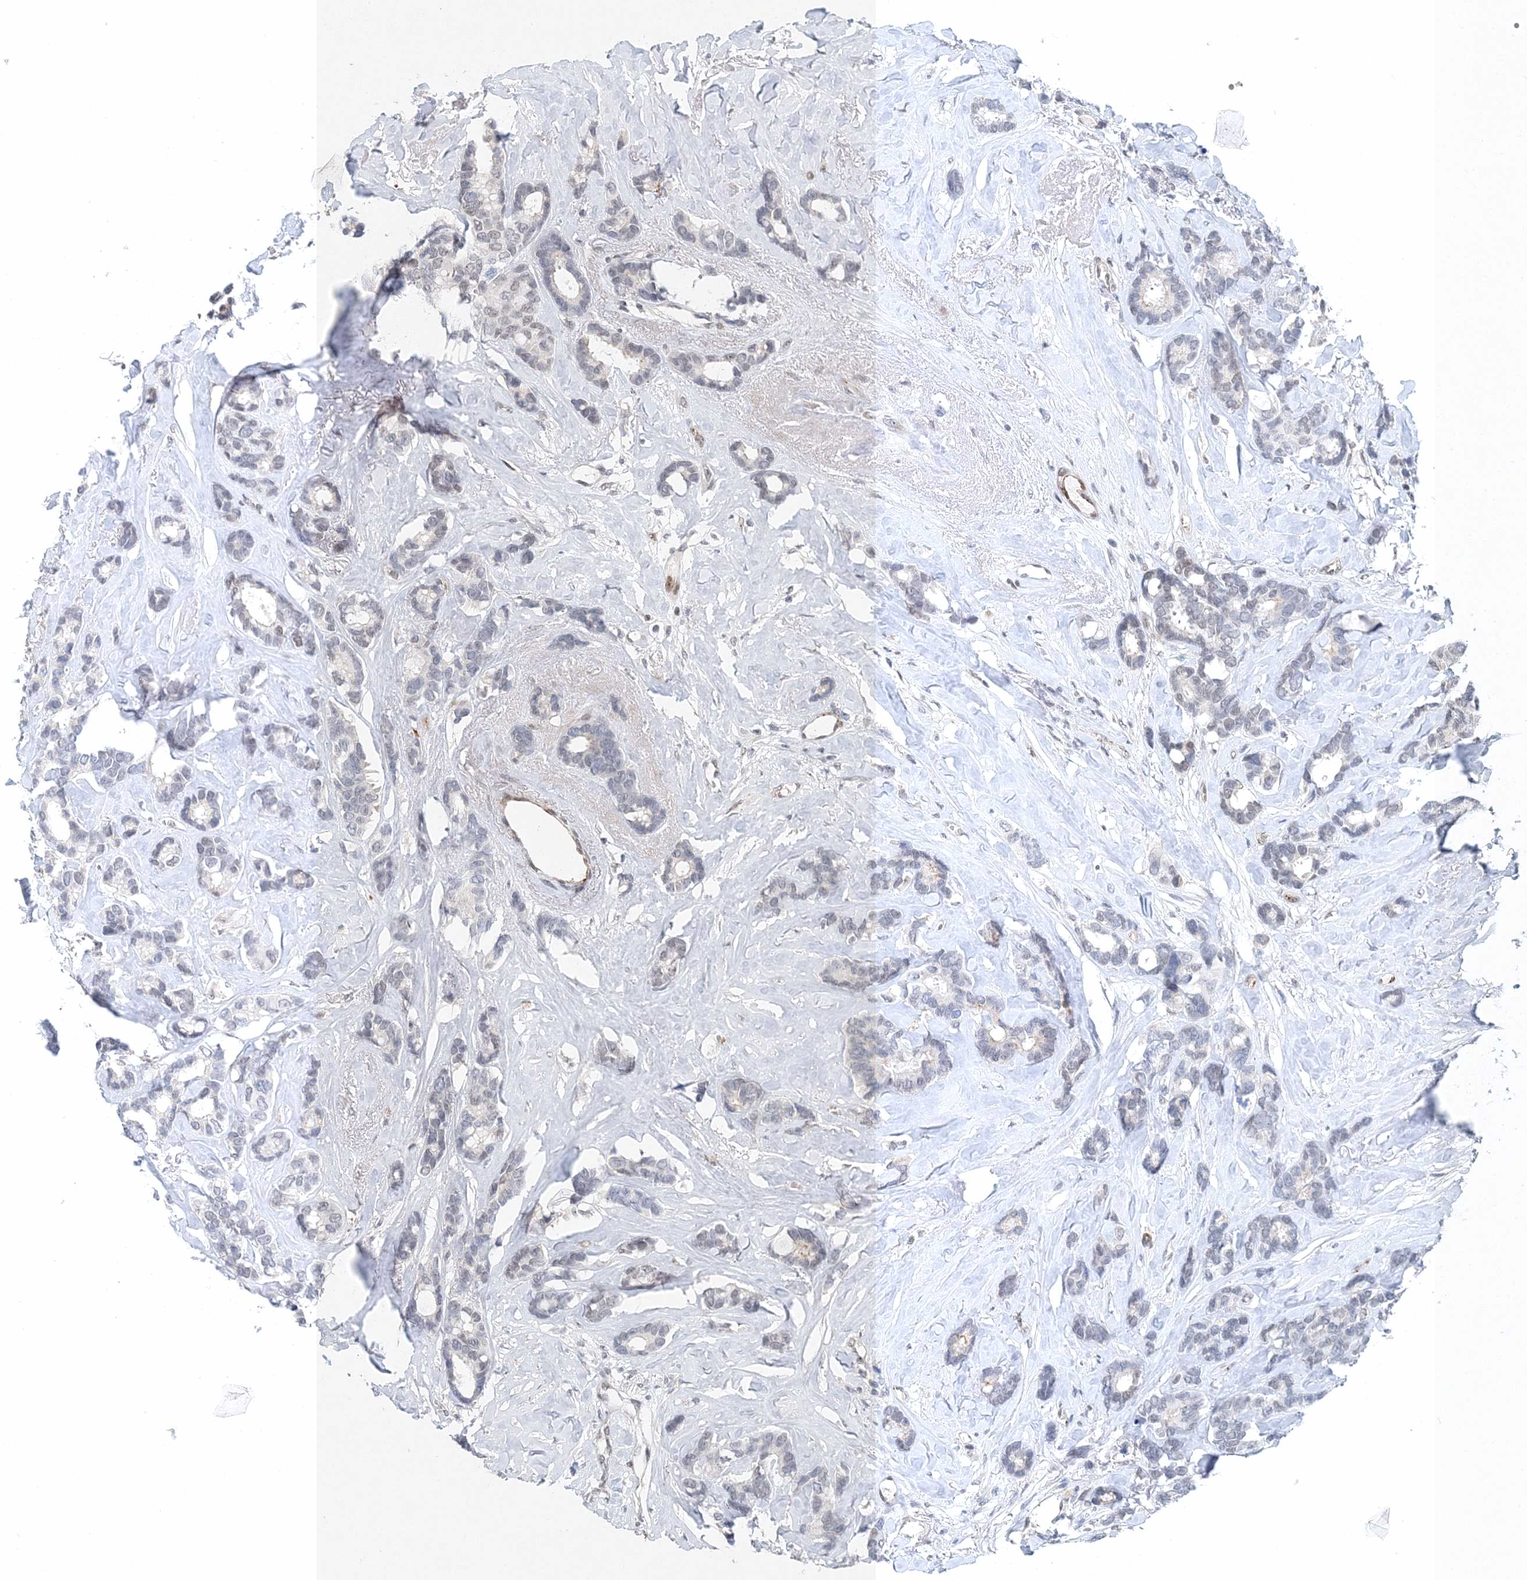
{"staining": {"intensity": "negative", "quantity": "none", "location": "none"}, "tissue": "breast cancer", "cell_type": "Tumor cells", "image_type": "cancer", "snomed": [{"axis": "morphology", "description": "Duct carcinoma"}, {"axis": "topography", "description": "Breast"}], "caption": "The histopathology image reveals no staining of tumor cells in breast cancer (invasive ductal carcinoma).", "gene": "UIMC1", "patient": {"sex": "female", "age": 87}}